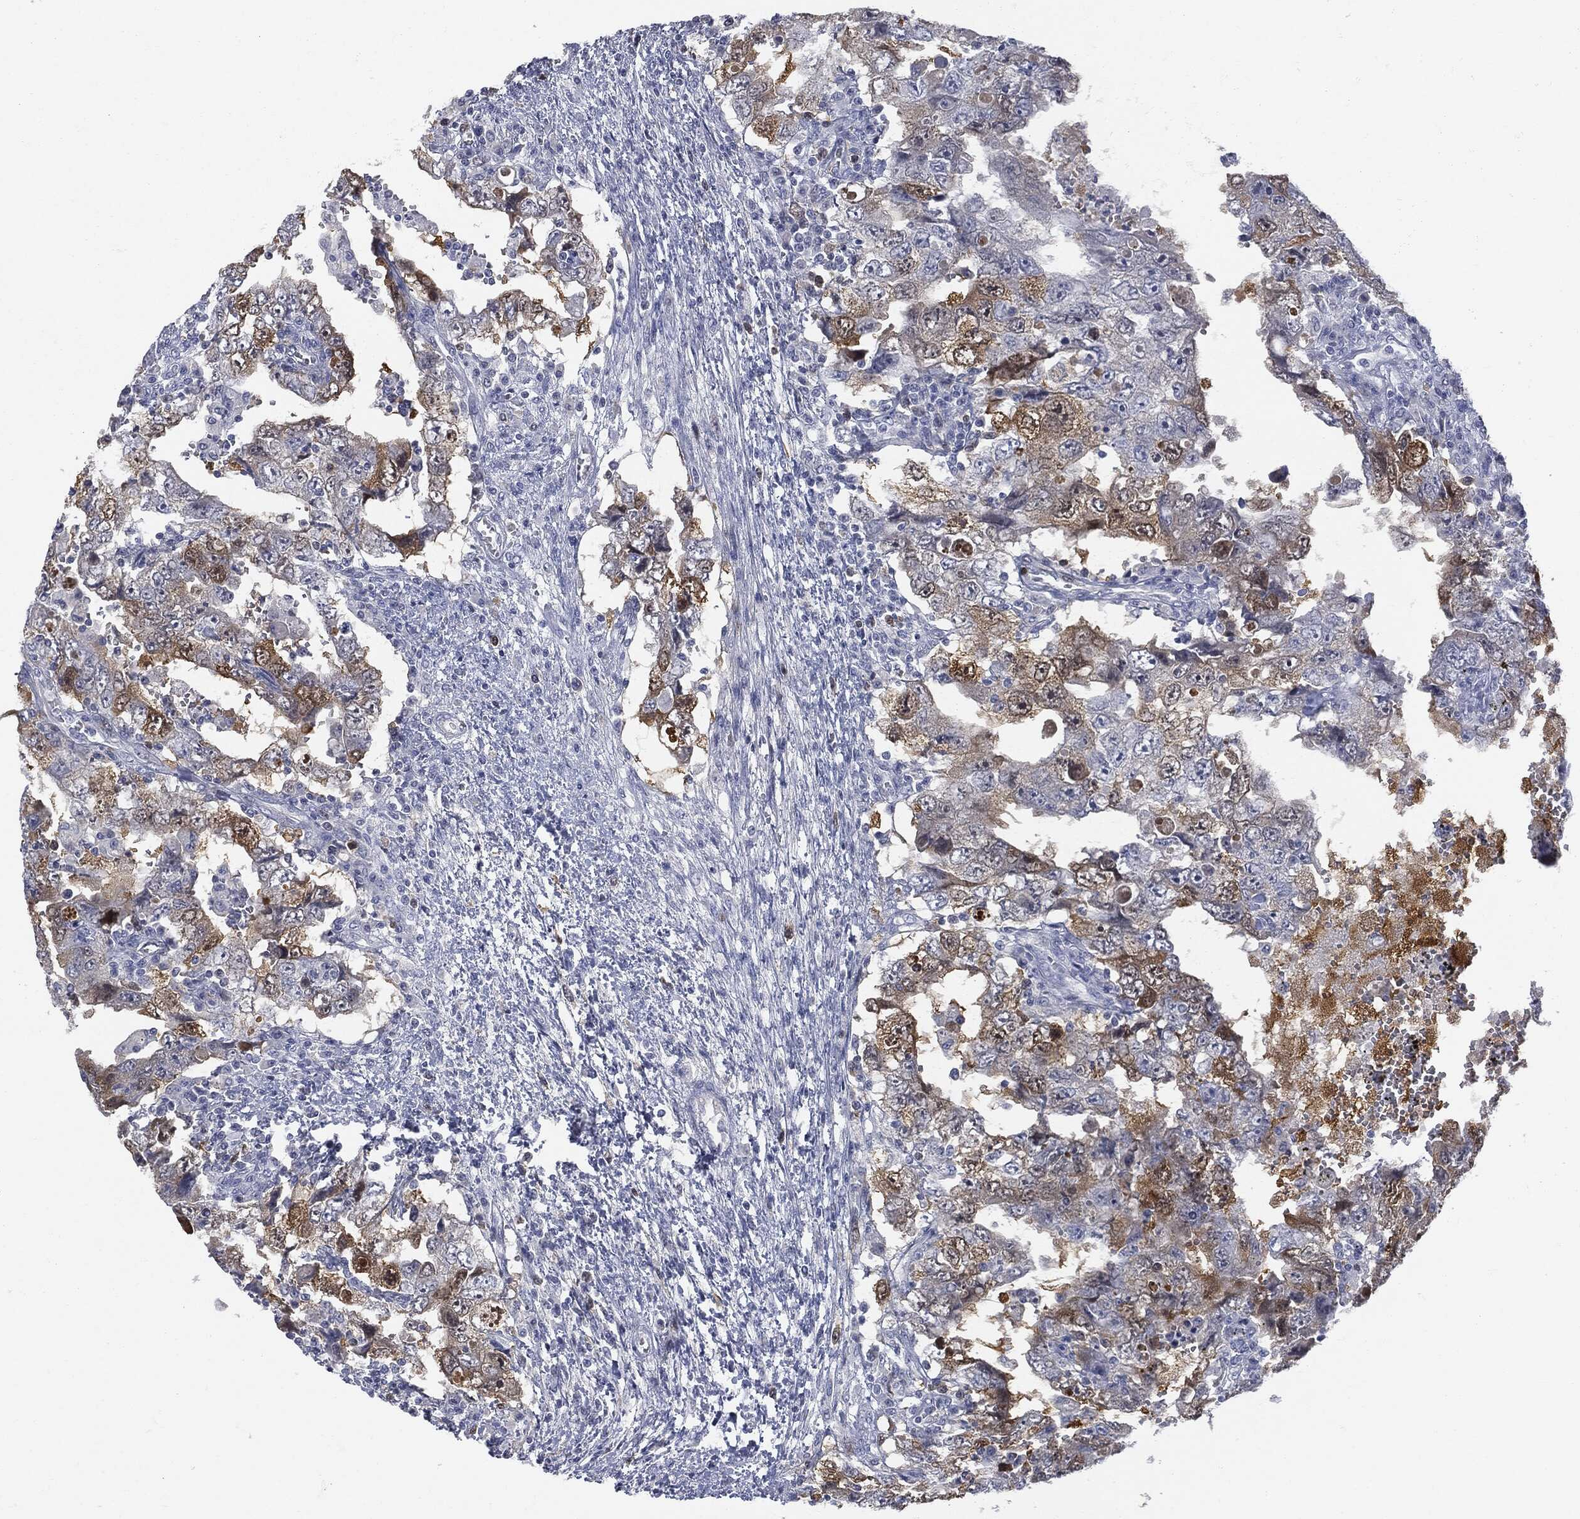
{"staining": {"intensity": "strong", "quantity": "25%-75%", "location": "cytoplasmic/membranous"}, "tissue": "testis cancer", "cell_type": "Tumor cells", "image_type": "cancer", "snomed": [{"axis": "morphology", "description": "Carcinoma, Embryonal, NOS"}, {"axis": "topography", "description": "Testis"}], "caption": "This image displays embryonal carcinoma (testis) stained with immunohistochemistry (IHC) to label a protein in brown. The cytoplasmic/membranous of tumor cells show strong positivity for the protein. Nuclei are counter-stained blue.", "gene": "UBE2C", "patient": {"sex": "male", "age": 26}}